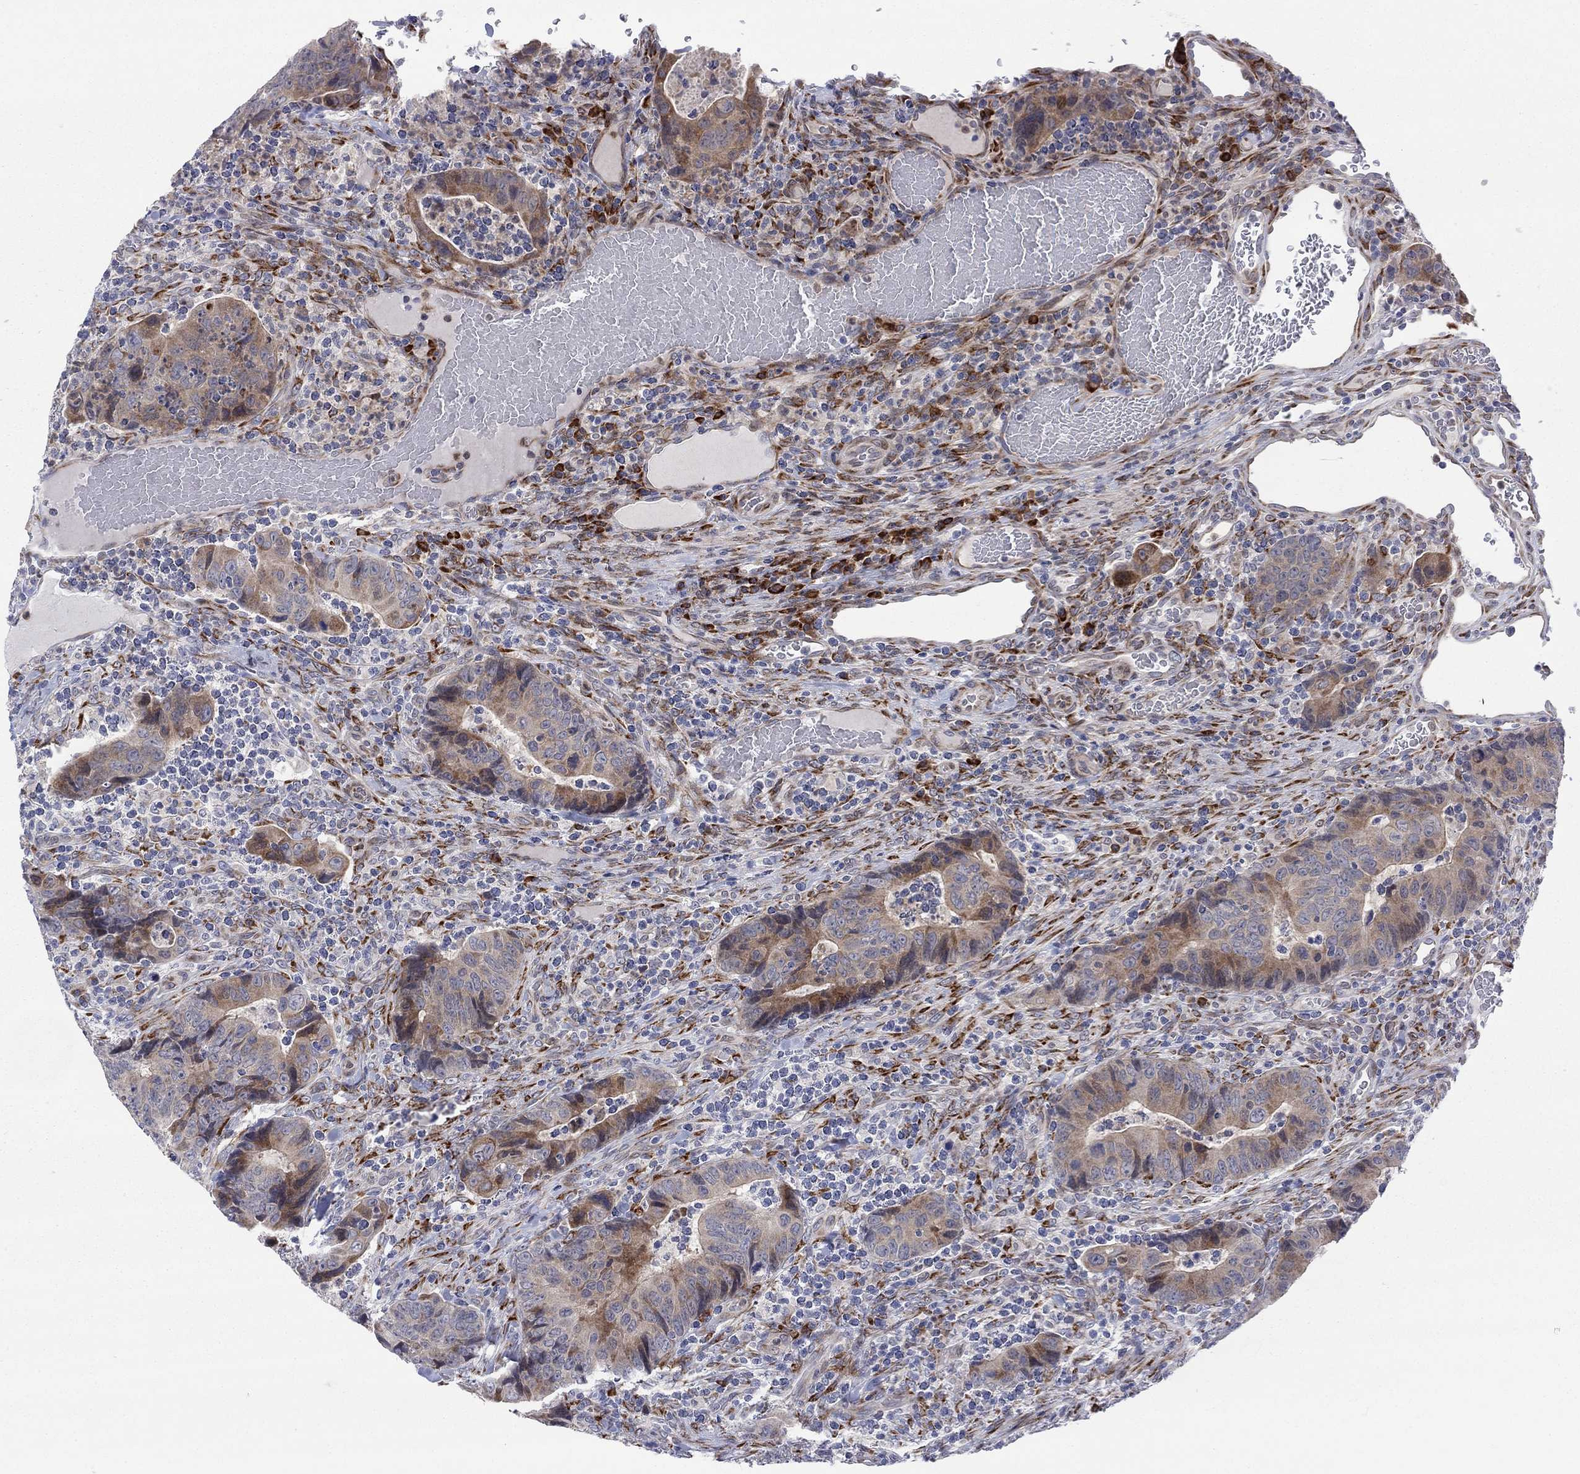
{"staining": {"intensity": "moderate", "quantity": "25%-75%", "location": "cytoplasmic/membranous"}, "tissue": "colorectal cancer", "cell_type": "Tumor cells", "image_type": "cancer", "snomed": [{"axis": "morphology", "description": "Adenocarcinoma, NOS"}, {"axis": "topography", "description": "Colon"}], "caption": "Brown immunohistochemical staining in human colorectal cancer (adenocarcinoma) shows moderate cytoplasmic/membranous expression in approximately 25%-75% of tumor cells. (DAB = brown stain, brightfield microscopy at high magnification).", "gene": "TTC21B", "patient": {"sex": "female", "age": 56}}